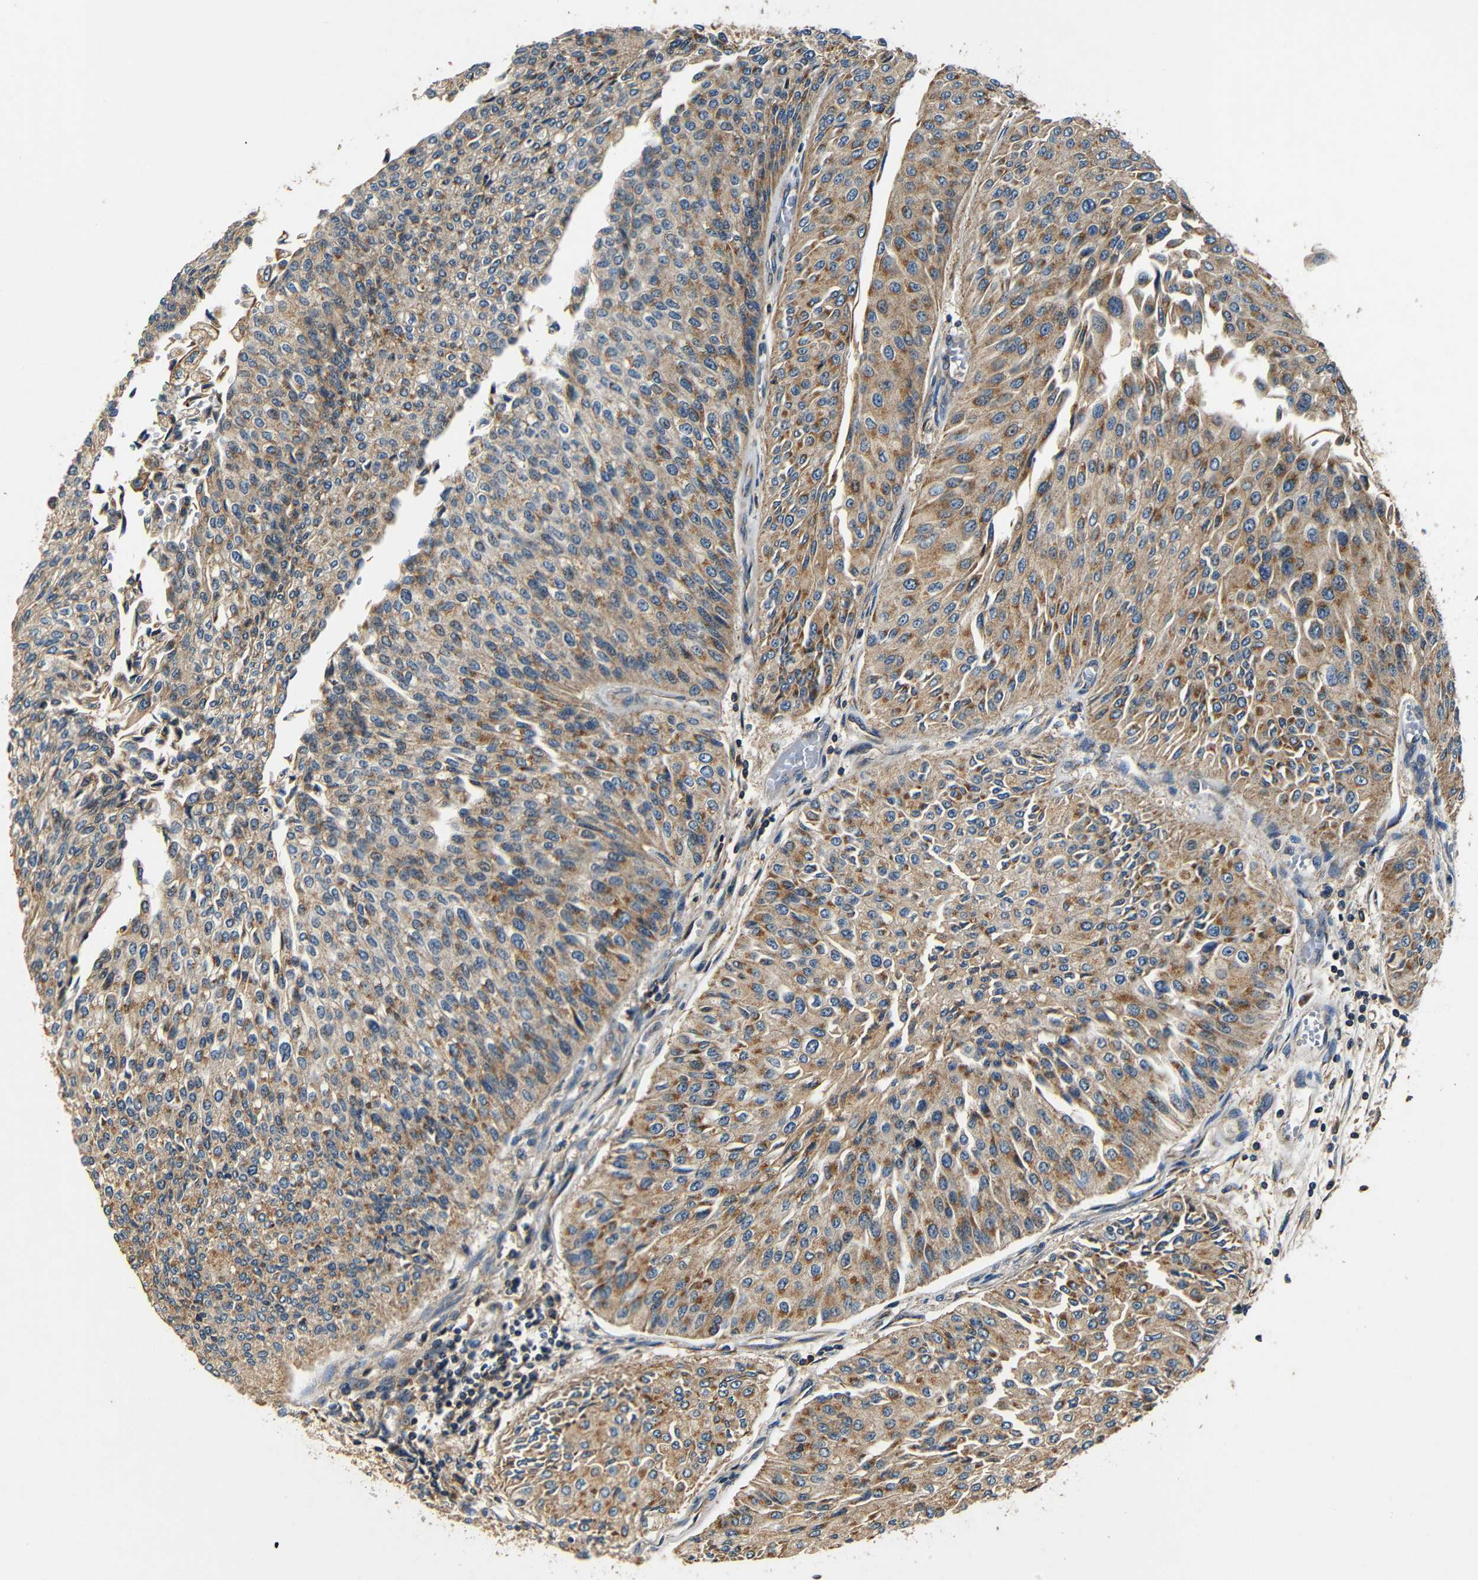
{"staining": {"intensity": "moderate", "quantity": ">75%", "location": "cytoplasmic/membranous"}, "tissue": "urothelial cancer", "cell_type": "Tumor cells", "image_type": "cancer", "snomed": [{"axis": "morphology", "description": "Urothelial carcinoma, Low grade"}, {"axis": "topography", "description": "Urinary bladder"}], "caption": "This image reveals urothelial carcinoma (low-grade) stained with IHC to label a protein in brown. The cytoplasmic/membranous of tumor cells show moderate positivity for the protein. Nuclei are counter-stained blue.", "gene": "MTX1", "patient": {"sex": "male", "age": 67}}